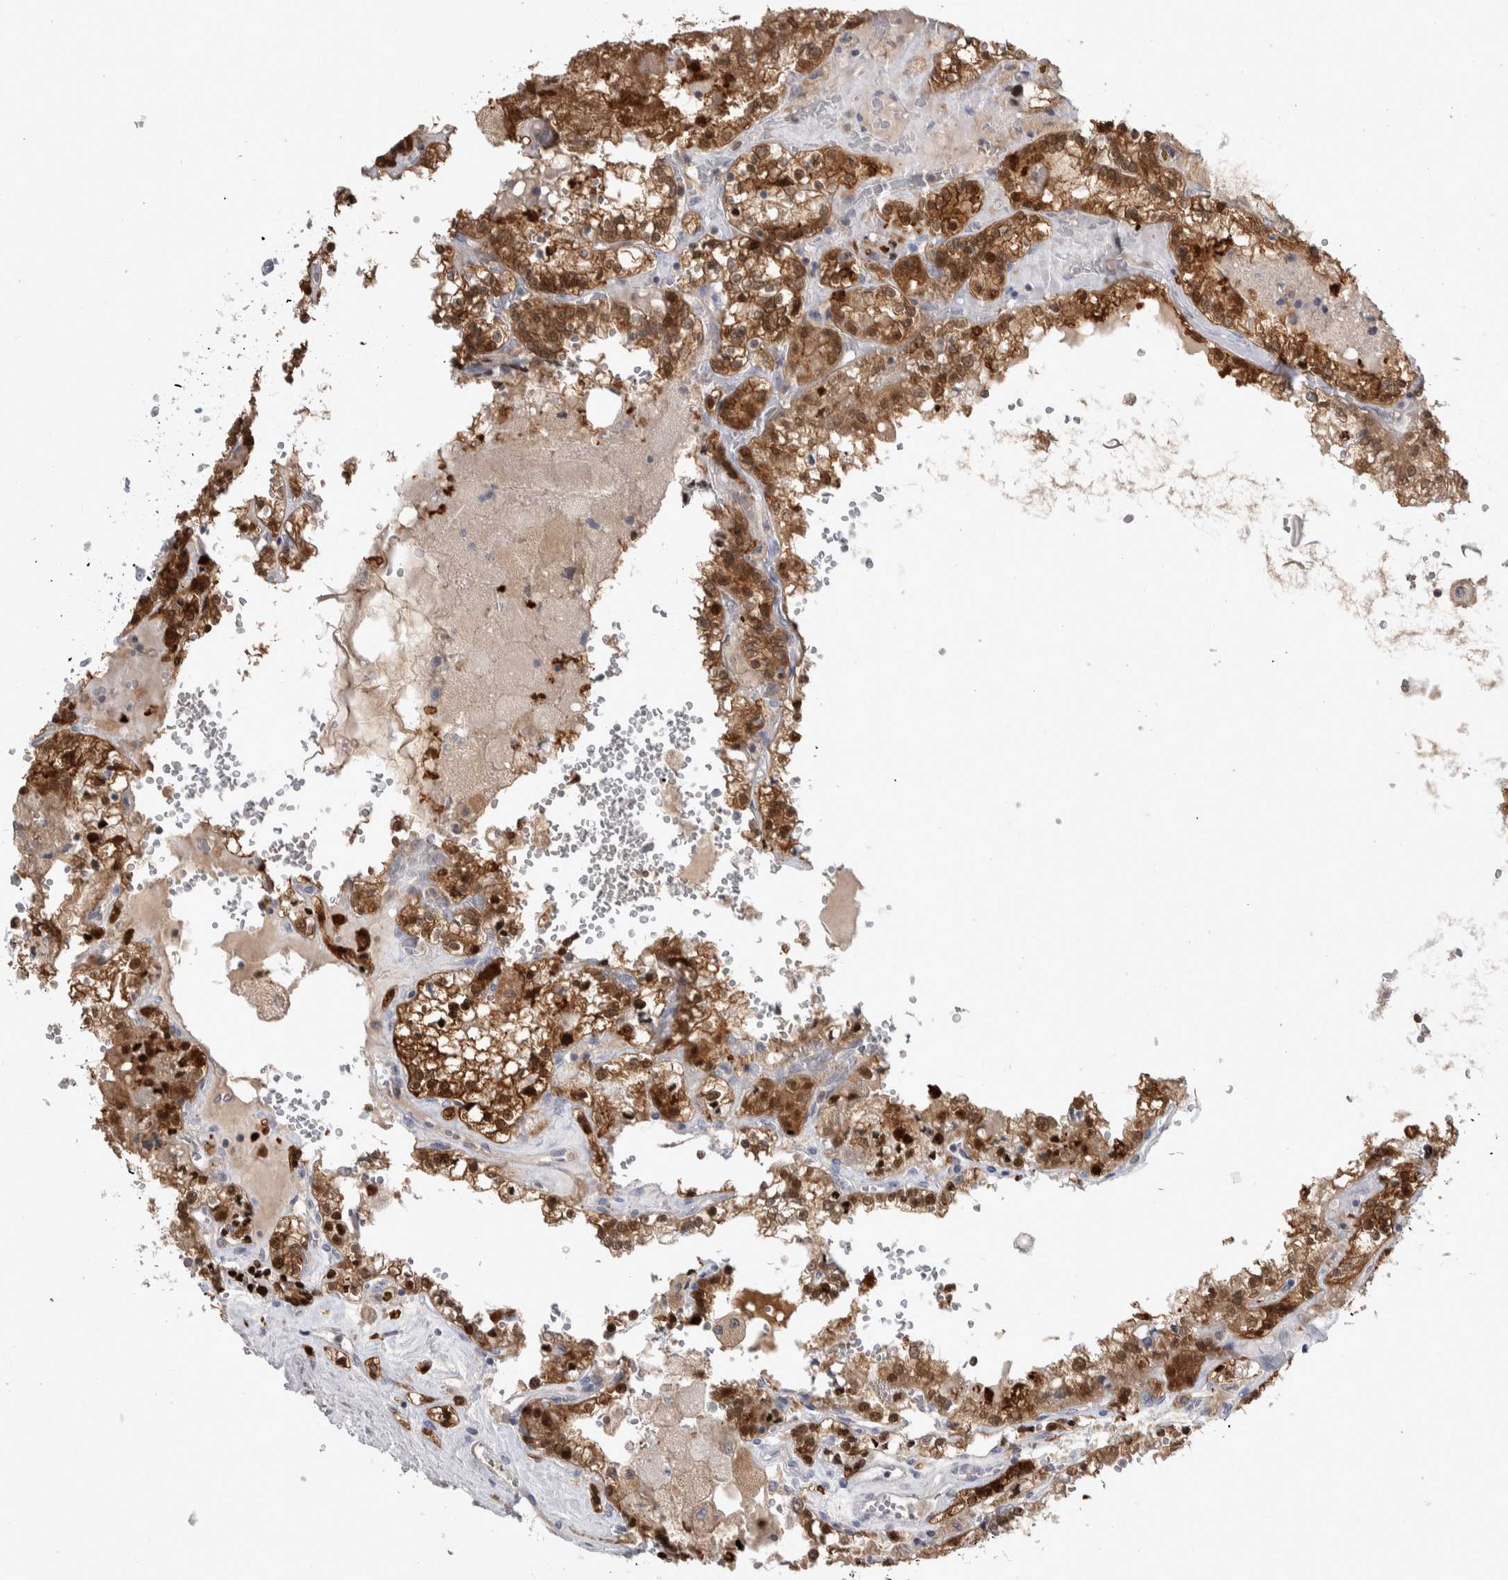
{"staining": {"intensity": "moderate", "quantity": ">75%", "location": "cytoplasmic/membranous,nuclear"}, "tissue": "renal cancer", "cell_type": "Tumor cells", "image_type": "cancer", "snomed": [{"axis": "morphology", "description": "Adenocarcinoma, NOS"}, {"axis": "topography", "description": "Kidney"}], "caption": "A photomicrograph of human adenocarcinoma (renal) stained for a protein demonstrates moderate cytoplasmic/membranous and nuclear brown staining in tumor cells.", "gene": "HTATIP2", "patient": {"sex": "female", "age": 56}}